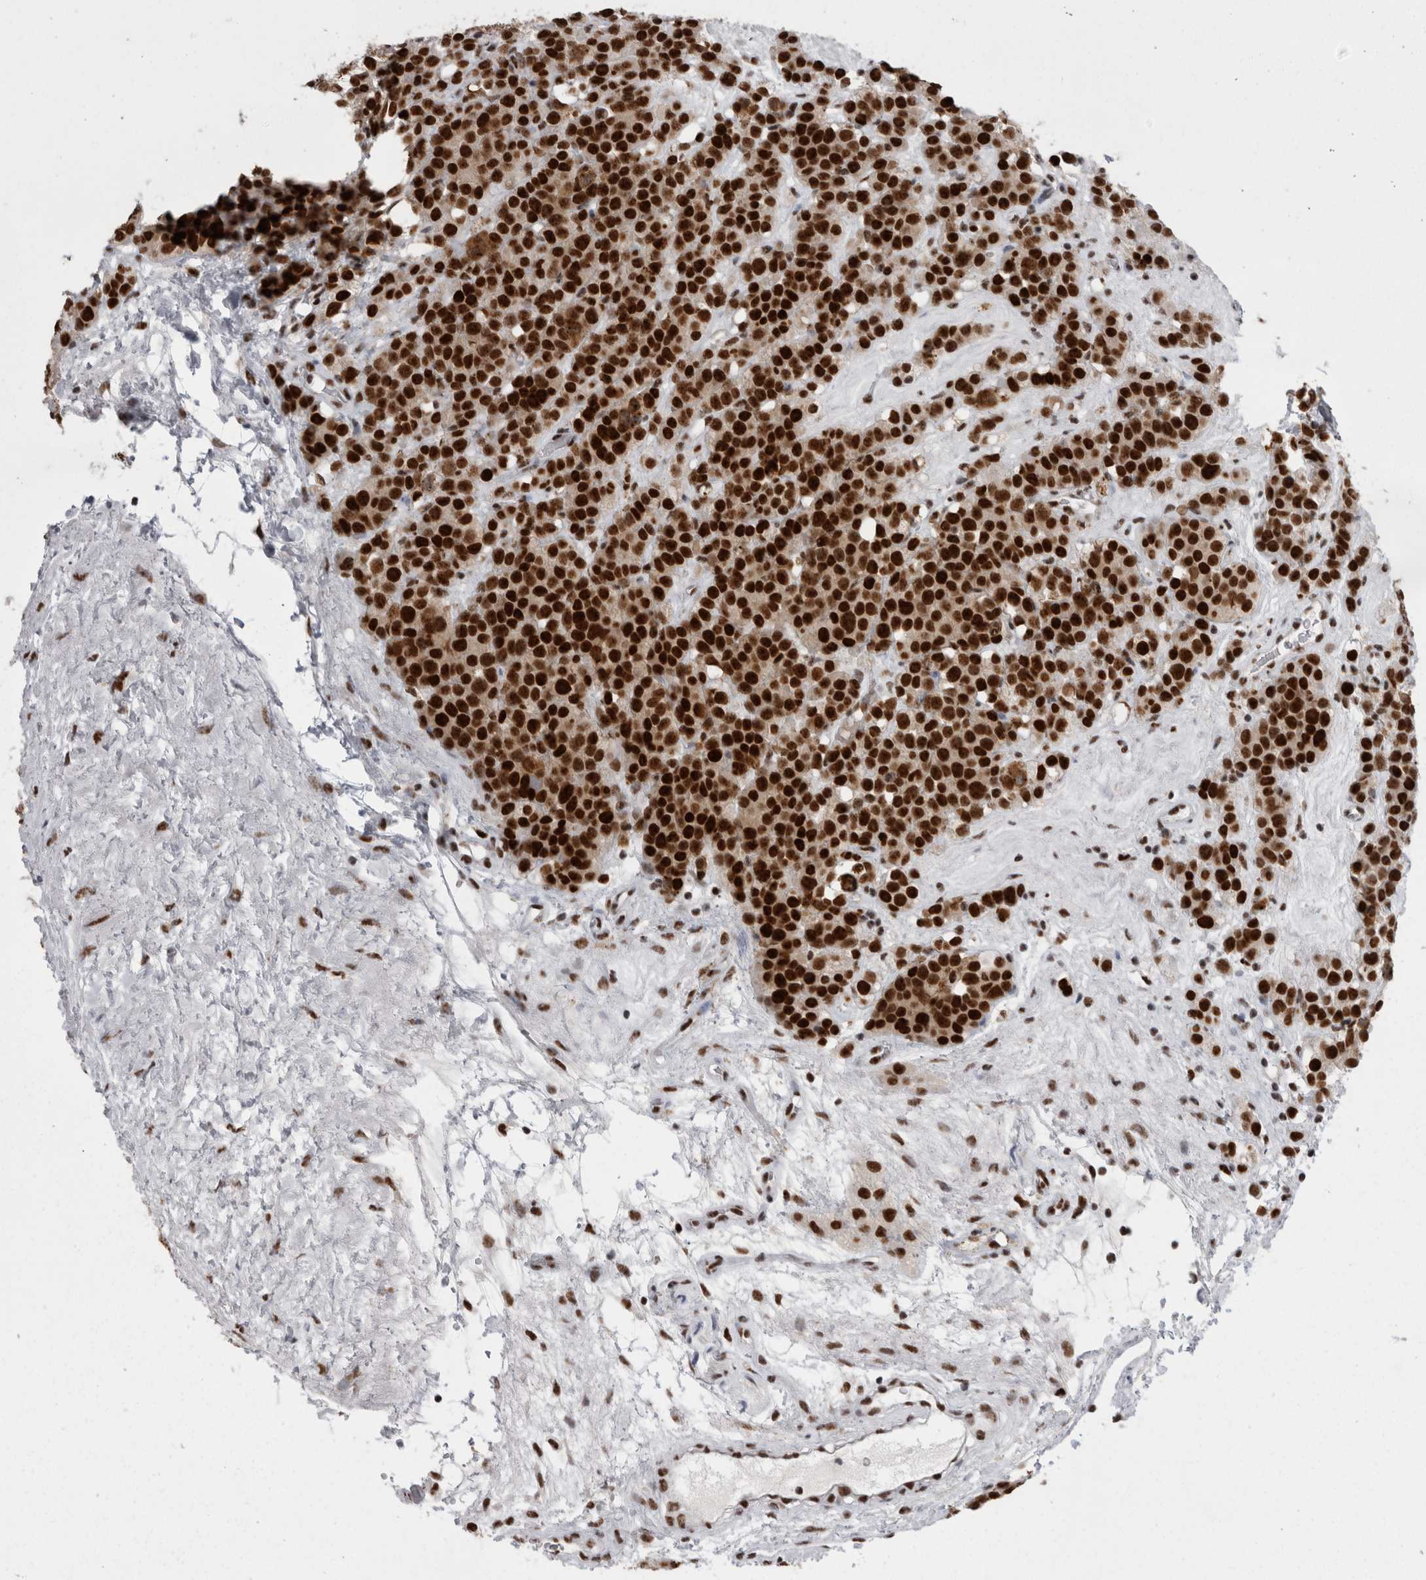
{"staining": {"intensity": "strong", "quantity": ">75%", "location": "nuclear"}, "tissue": "testis cancer", "cell_type": "Tumor cells", "image_type": "cancer", "snomed": [{"axis": "morphology", "description": "Seminoma, NOS"}, {"axis": "topography", "description": "Testis"}], "caption": "A high amount of strong nuclear staining is appreciated in about >75% of tumor cells in seminoma (testis) tissue. The protein of interest is stained brown, and the nuclei are stained in blue (DAB IHC with brightfield microscopy, high magnification).", "gene": "SNRNP40", "patient": {"sex": "male", "age": 71}}